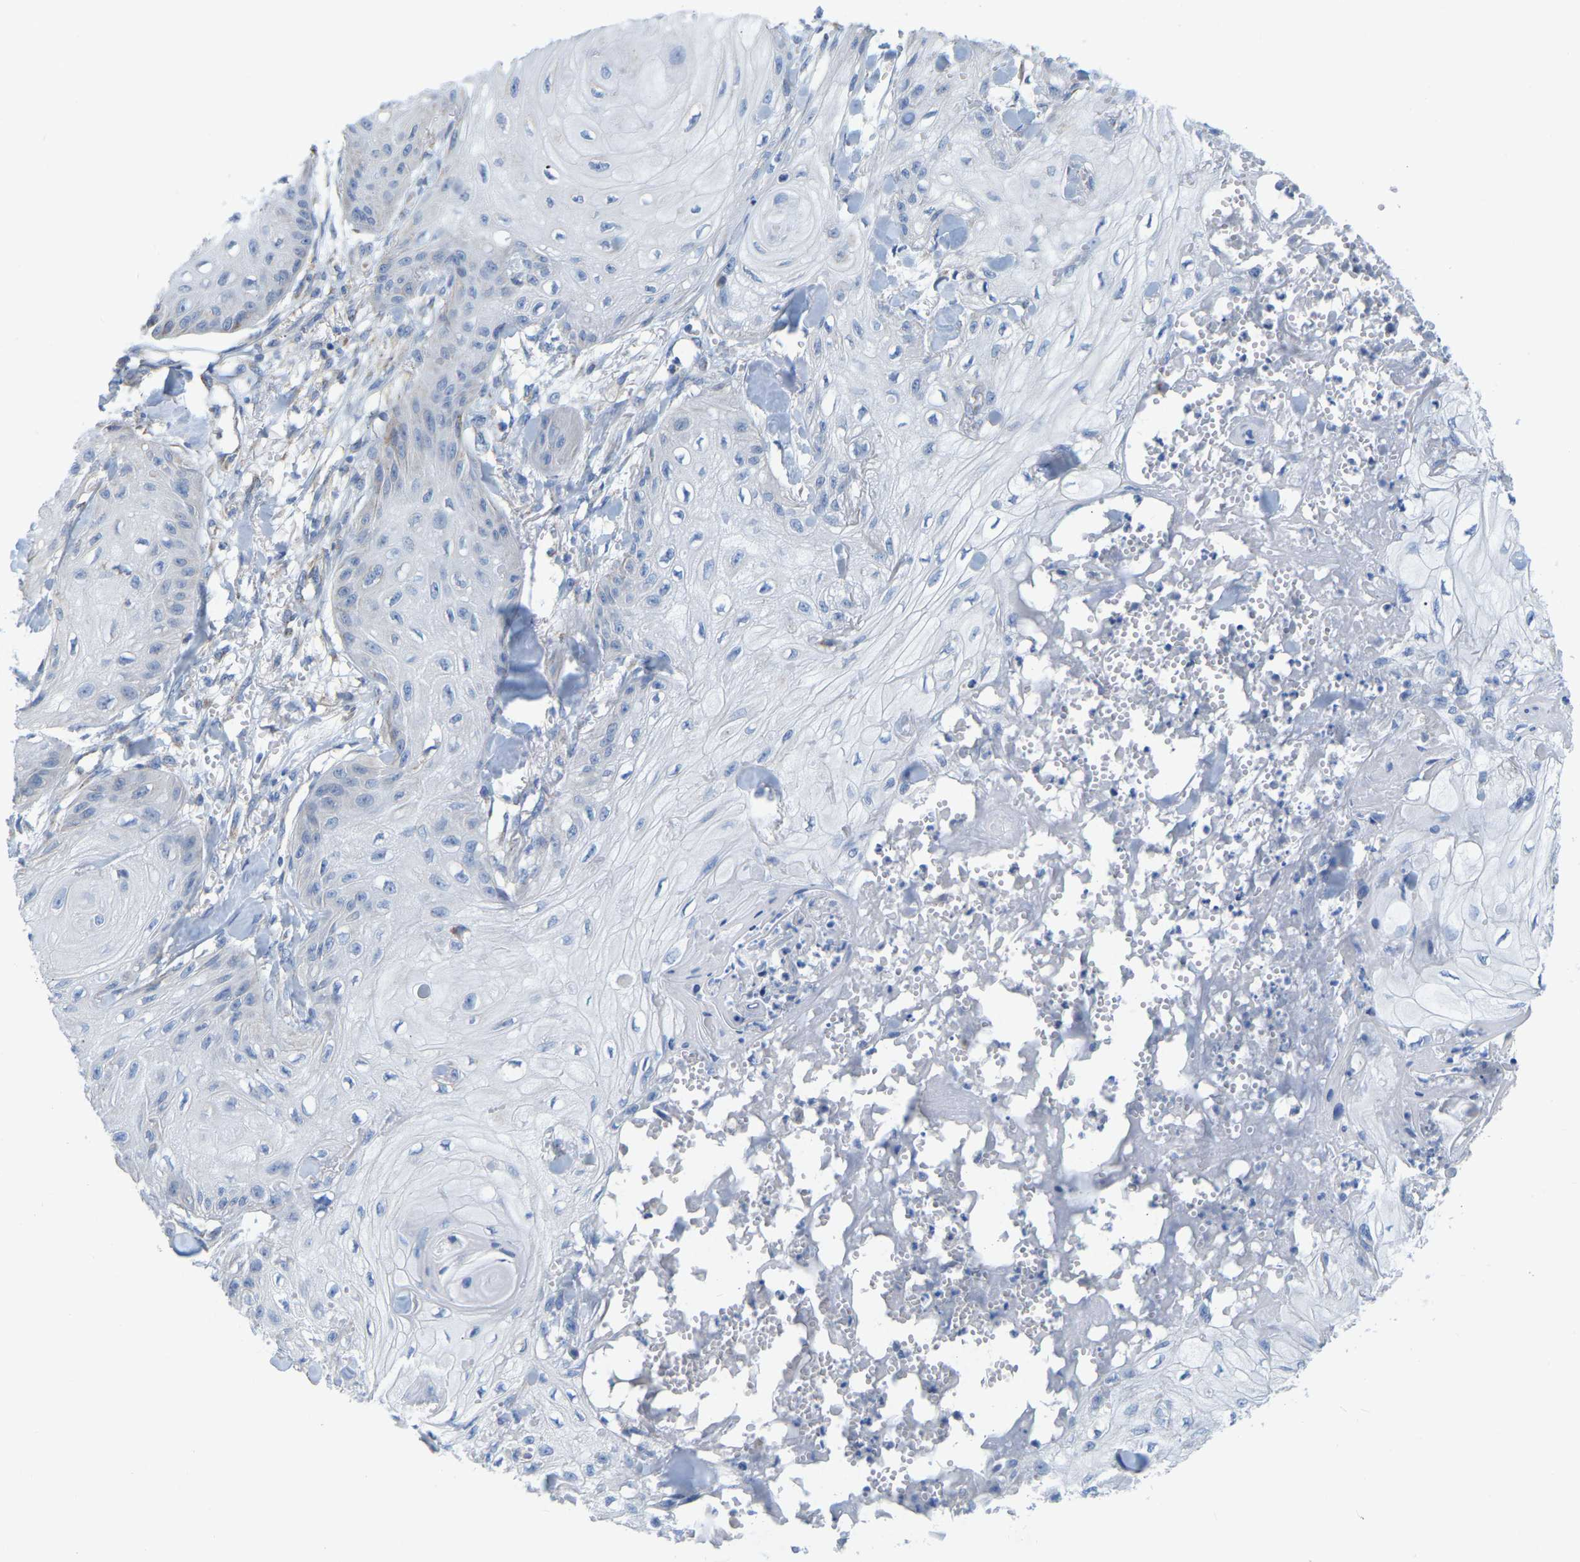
{"staining": {"intensity": "negative", "quantity": "none", "location": "none"}, "tissue": "skin cancer", "cell_type": "Tumor cells", "image_type": "cancer", "snomed": [{"axis": "morphology", "description": "Squamous cell carcinoma, NOS"}, {"axis": "topography", "description": "Skin"}], "caption": "This is an immunohistochemistry image of human skin cancer. There is no positivity in tumor cells.", "gene": "CBLB", "patient": {"sex": "male", "age": 74}}